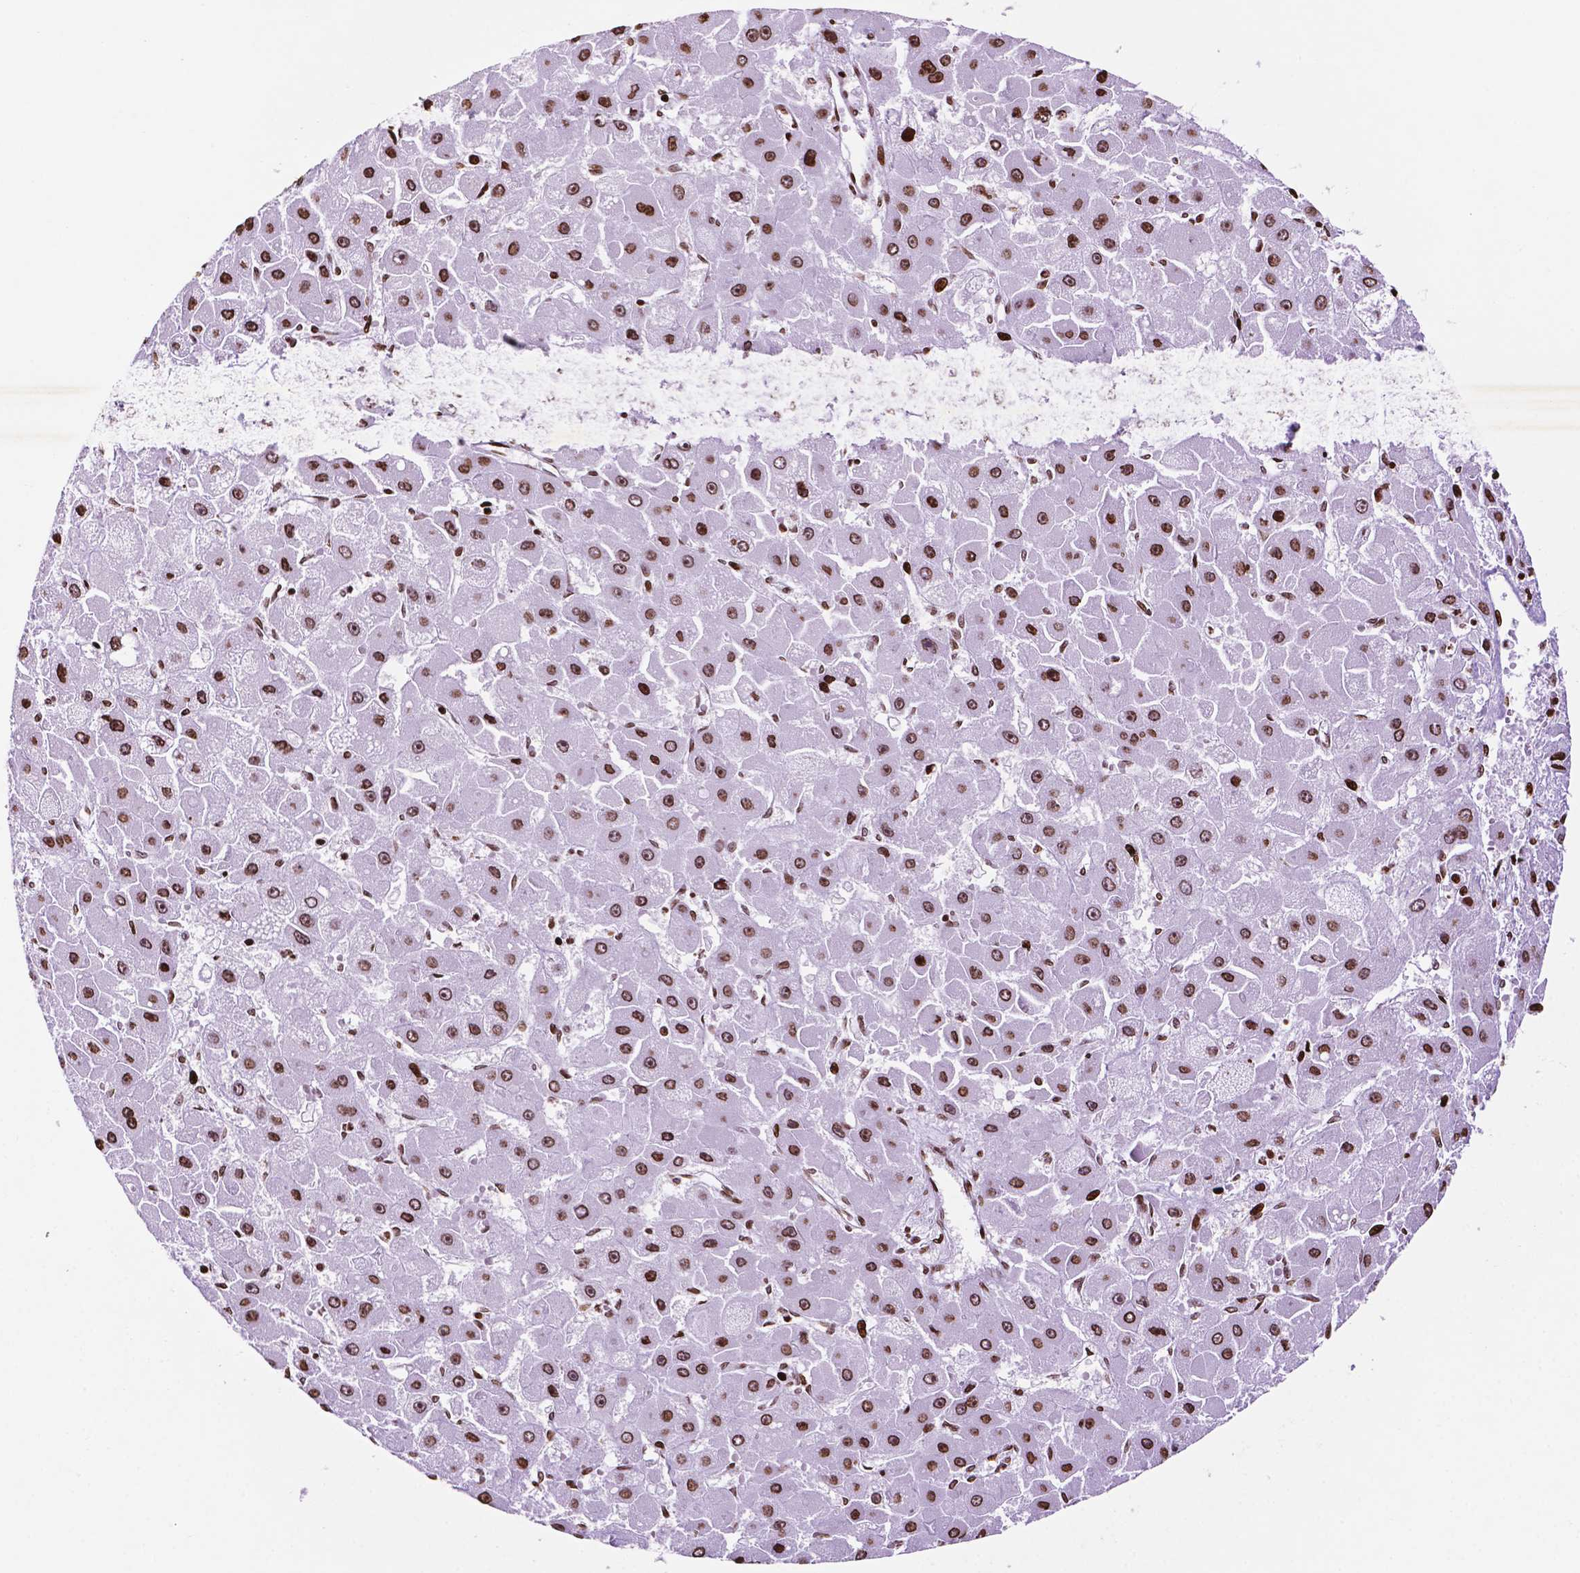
{"staining": {"intensity": "strong", "quantity": ">75%", "location": "nuclear"}, "tissue": "liver cancer", "cell_type": "Tumor cells", "image_type": "cancer", "snomed": [{"axis": "morphology", "description": "Carcinoma, Hepatocellular, NOS"}, {"axis": "topography", "description": "Liver"}], "caption": "Immunohistochemistry (IHC) of hepatocellular carcinoma (liver) exhibits high levels of strong nuclear positivity in about >75% of tumor cells. The staining was performed using DAB, with brown indicating positive protein expression. Nuclei are stained blue with hematoxylin.", "gene": "TMEM250", "patient": {"sex": "female", "age": 25}}